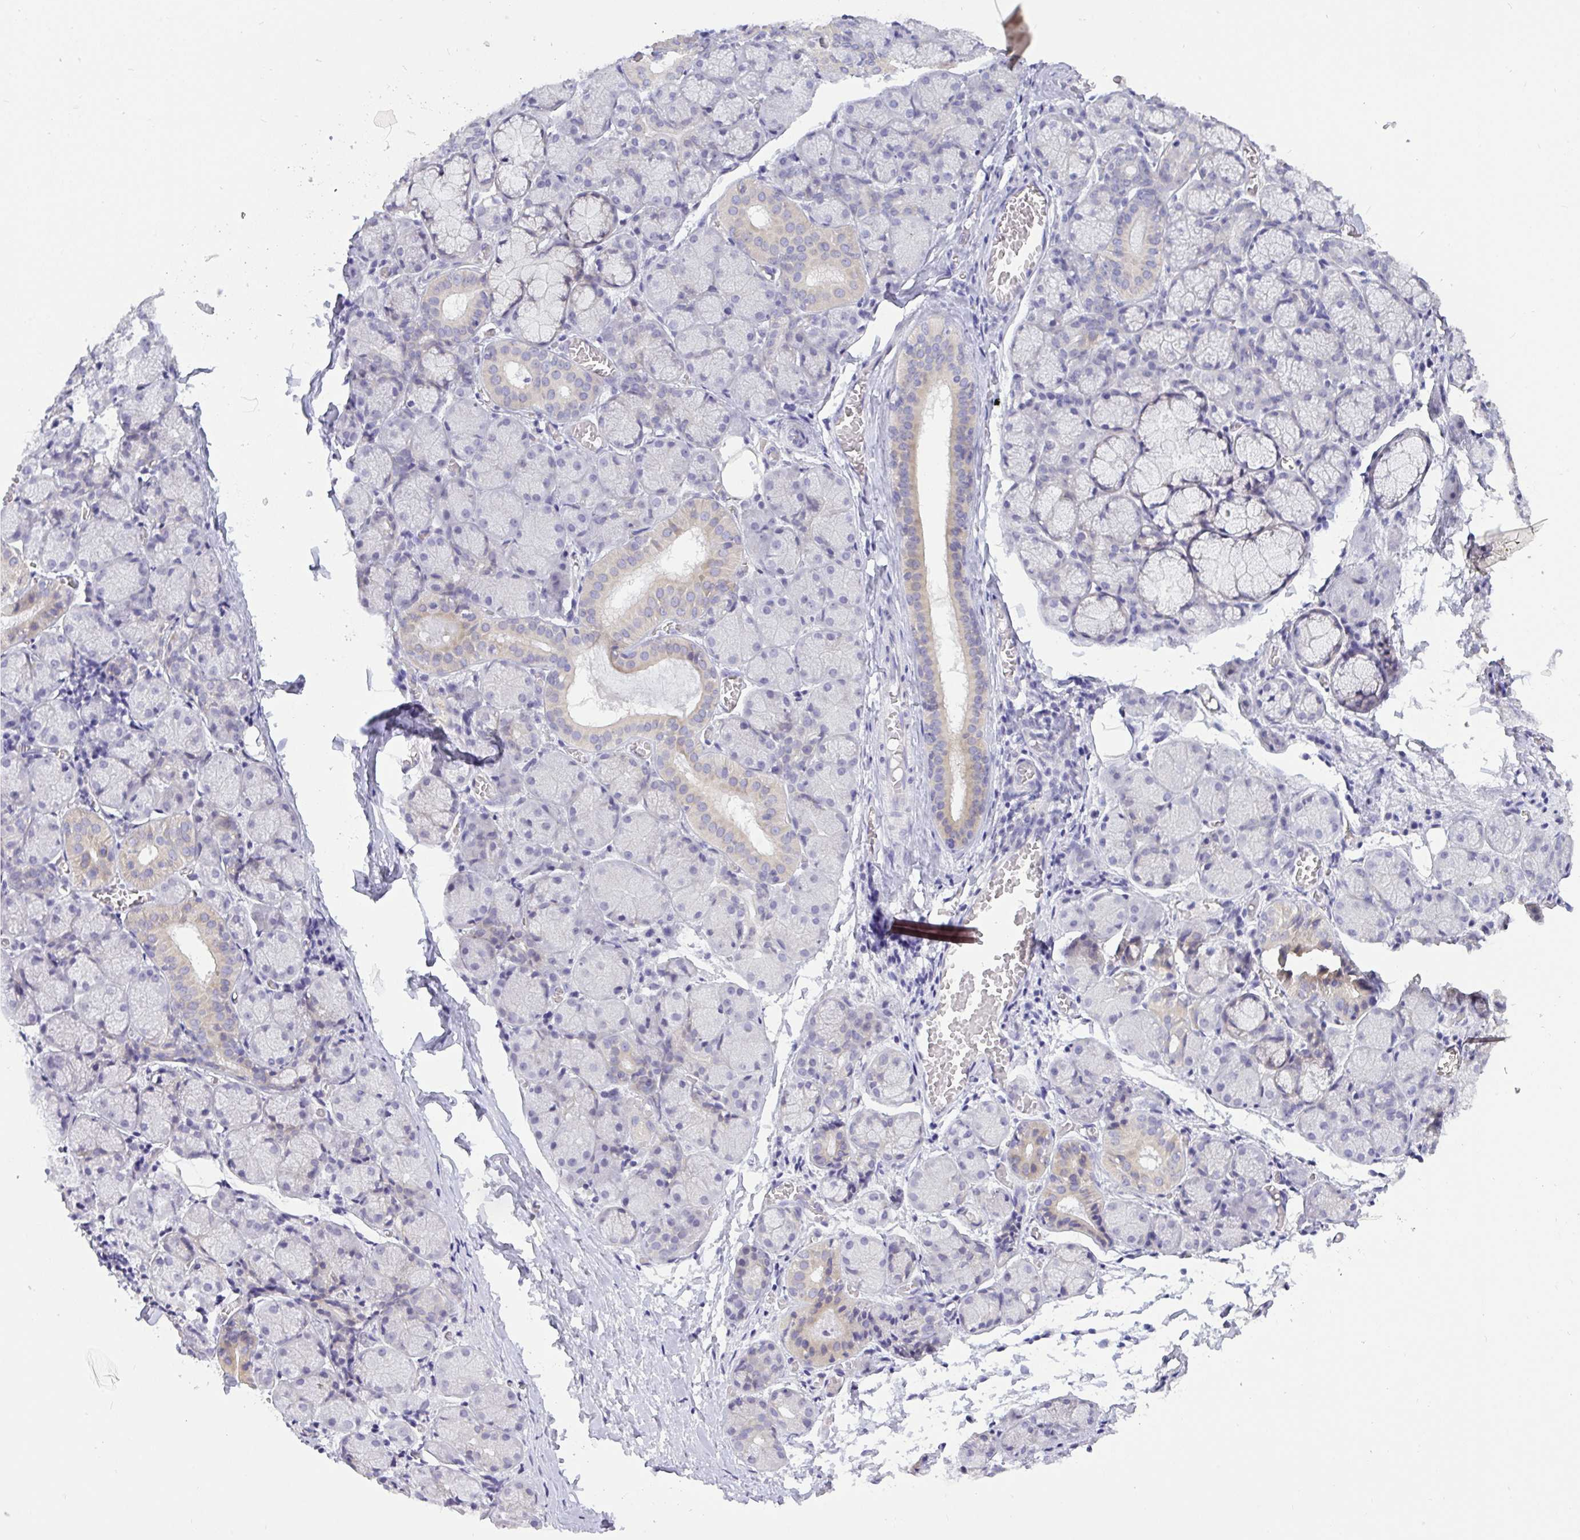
{"staining": {"intensity": "weak", "quantity": "<25%", "location": "cytoplasmic/membranous"}, "tissue": "salivary gland", "cell_type": "Glandular cells", "image_type": "normal", "snomed": [{"axis": "morphology", "description": "Normal tissue, NOS"}, {"axis": "topography", "description": "Salivary gland"}], "caption": "The photomicrograph reveals no staining of glandular cells in benign salivary gland. (Immunohistochemistry (ihc), brightfield microscopy, high magnification).", "gene": "VGLL3", "patient": {"sex": "female", "age": 24}}